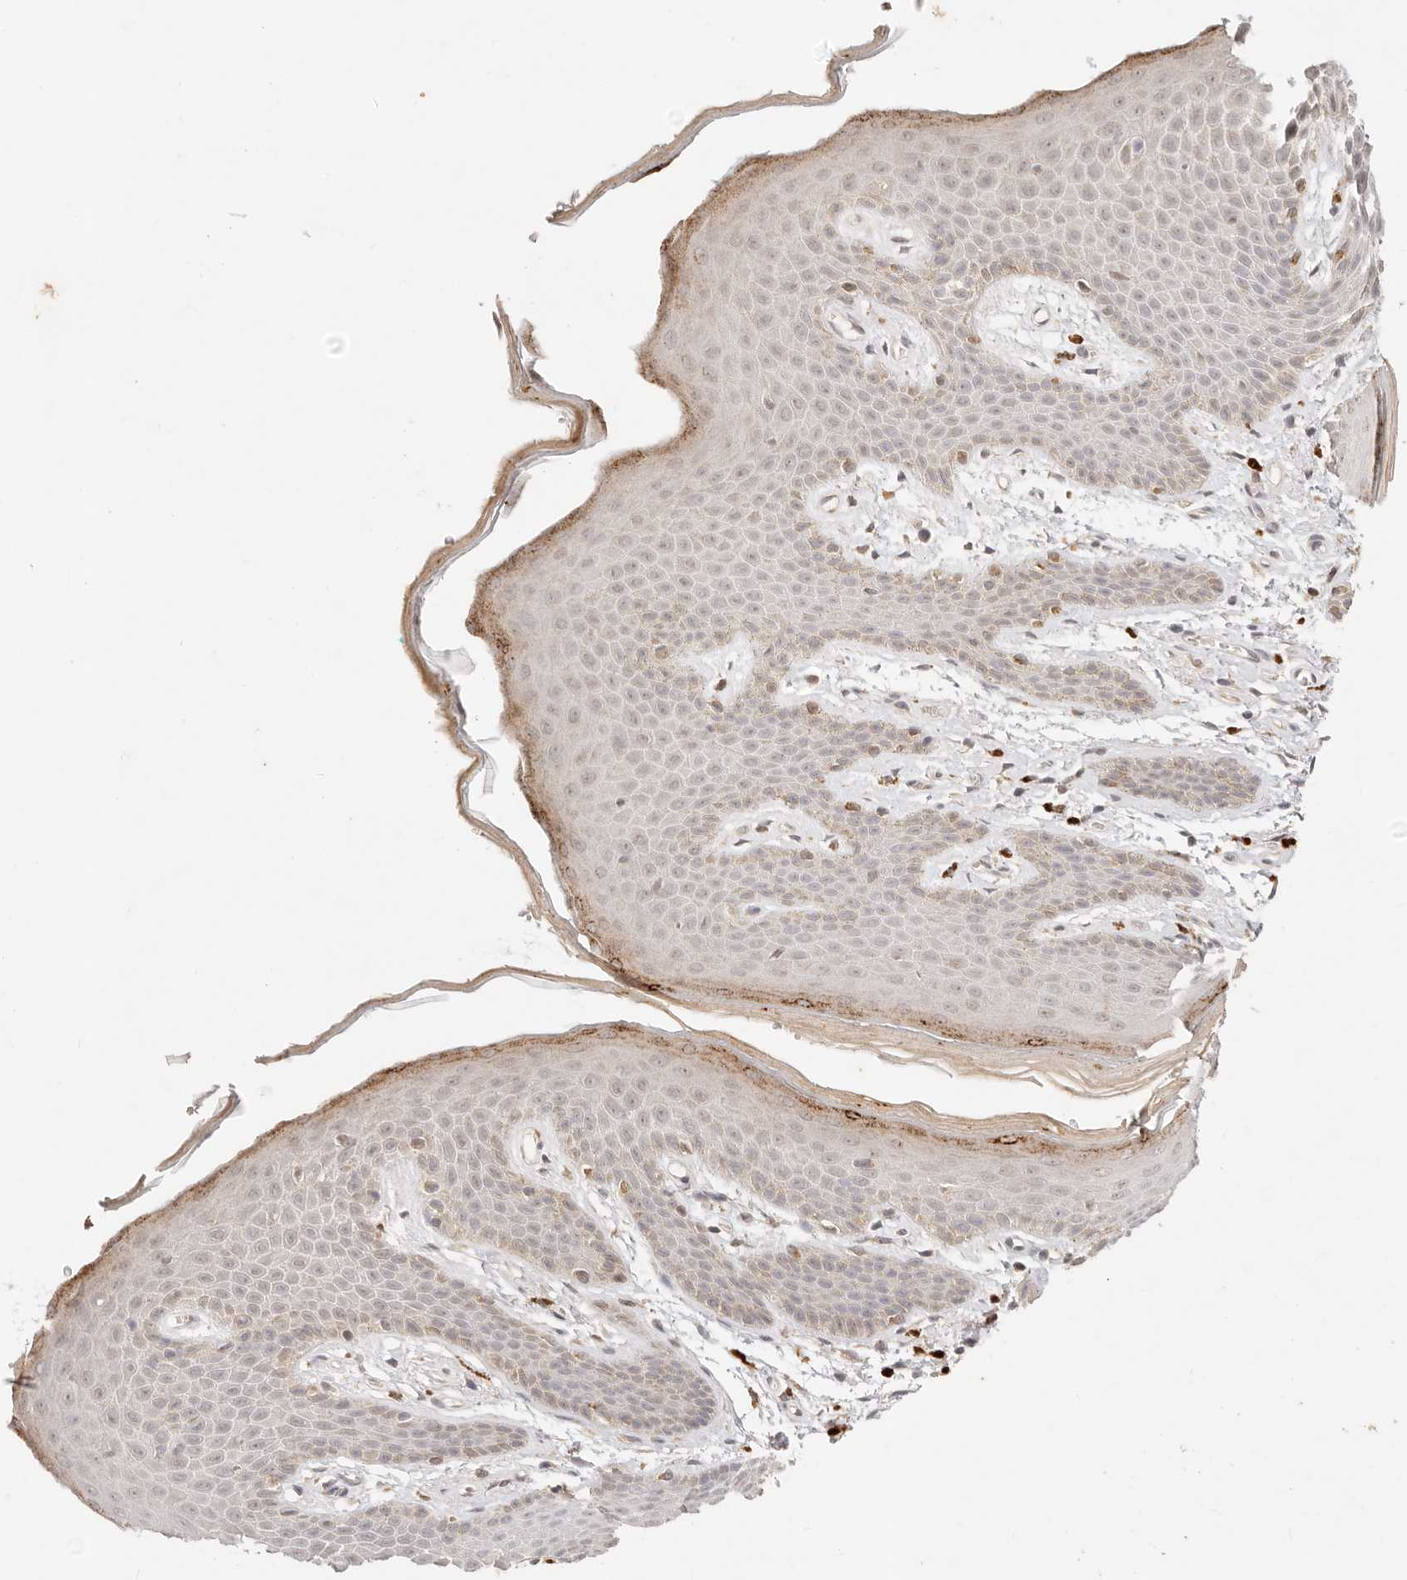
{"staining": {"intensity": "moderate", "quantity": "<25%", "location": "cytoplasmic/membranous"}, "tissue": "skin", "cell_type": "Epidermal cells", "image_type": "normal", "snomed": [{"axis": "morphology", "description": "Normal tissue, NOS"}, {"axis": "topography", "description": "Anal"}], "caption": "About <25% of epidermal cells in unremarkable skin display moderate cytoplasmic/membranous protein expression as visualized by brown immunohistochemical staining.", "gene": "GPR156", "patient": {"sex": "male", "age": 74}}